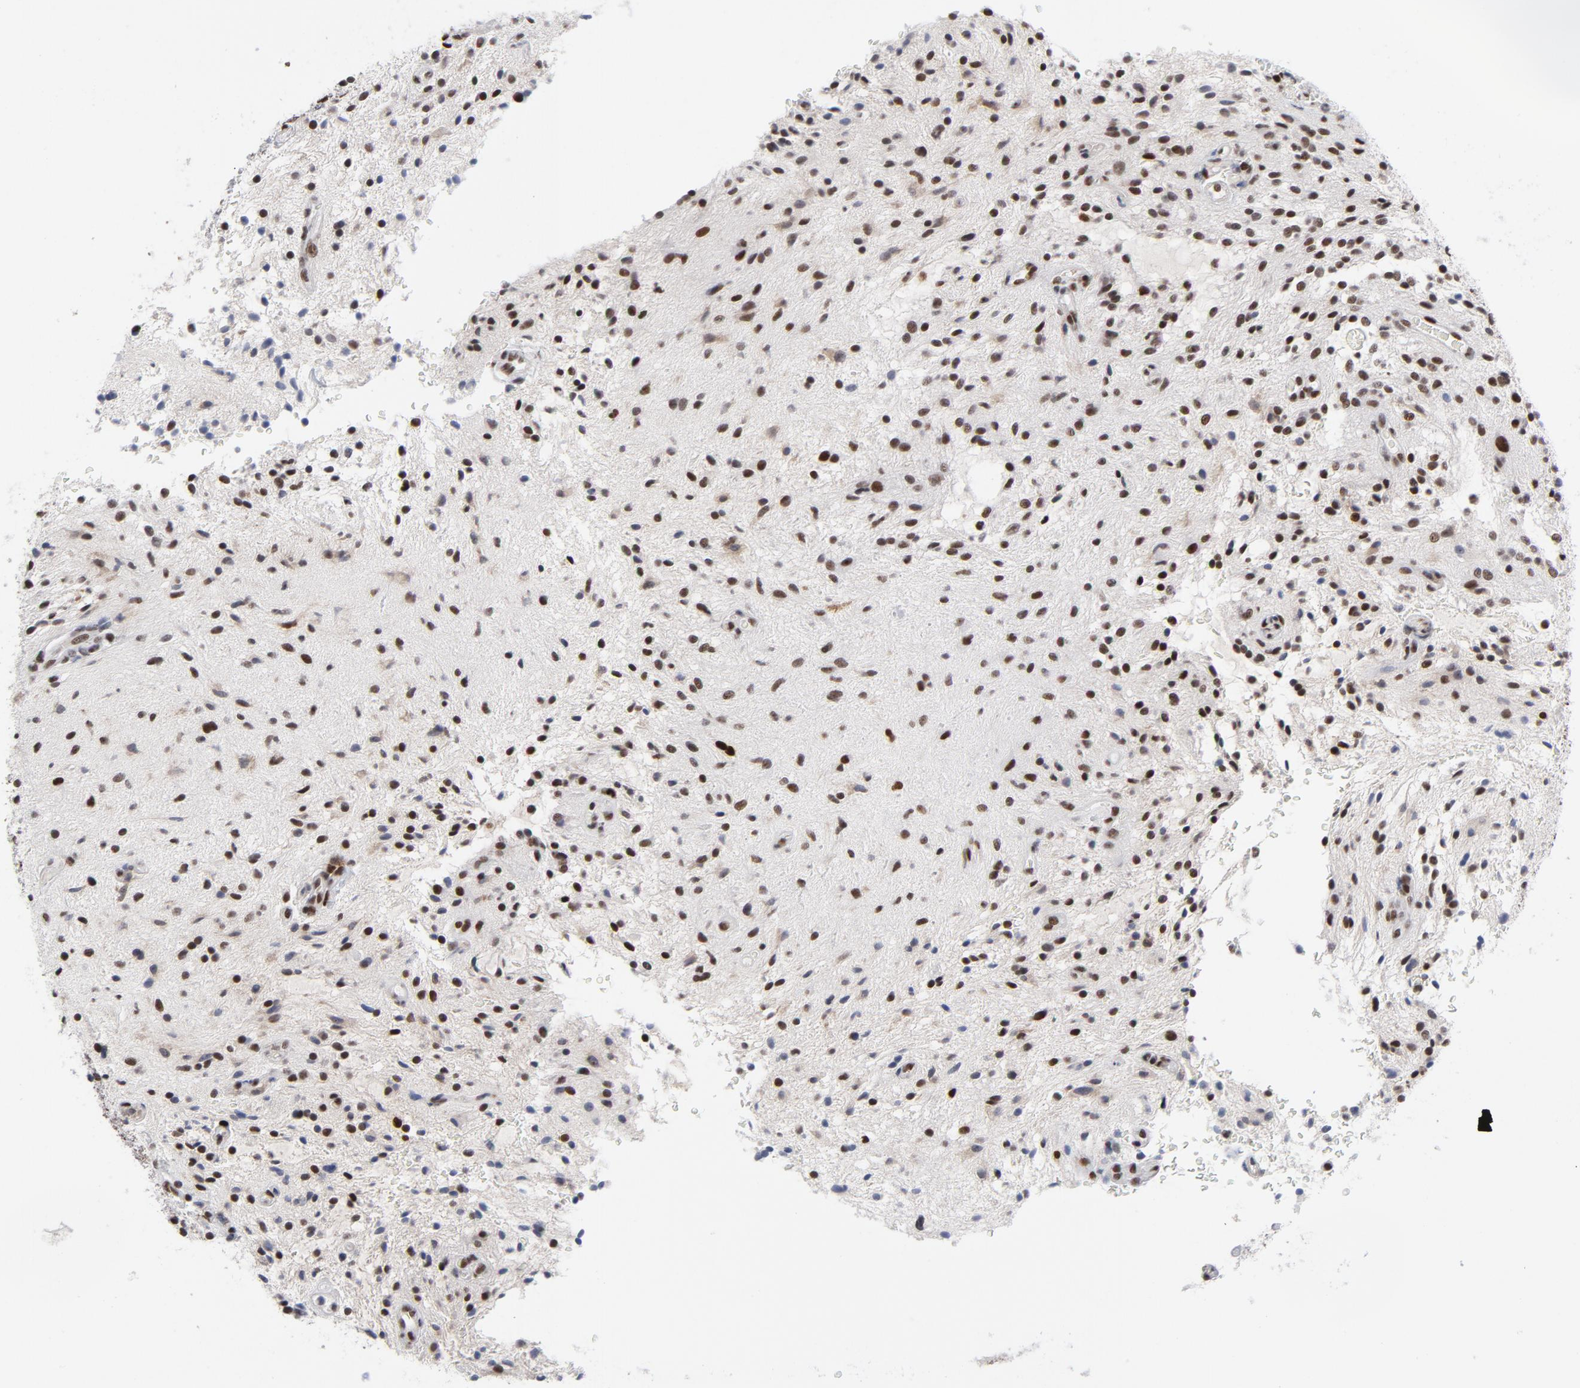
{"staining": {"intensity": "moderate", "quantity": "25%-75%", "location": "nuclear"}, "tissue": "glioma", "cell_type": "Tumor cells", "image_type": "cancer", "snomed": [{"axis": "morphology", "description": "Glioma, malignant, NOS"}, {"axis": "topography", "description": "Cerebellum"}], "caption": "IHC staining of glioma (malignant), which demonstrates medium levels of moderate nuclear positivity in approximately 25%-75% of tumor cells indicating moderate nuclear protein staining. The staining was performed using DAB (brown) for protein detection and nuclei were counterstained in hematoxylin (blue).", "gene": "RFC4", "patient": {"sex": "female", "age": 10}}